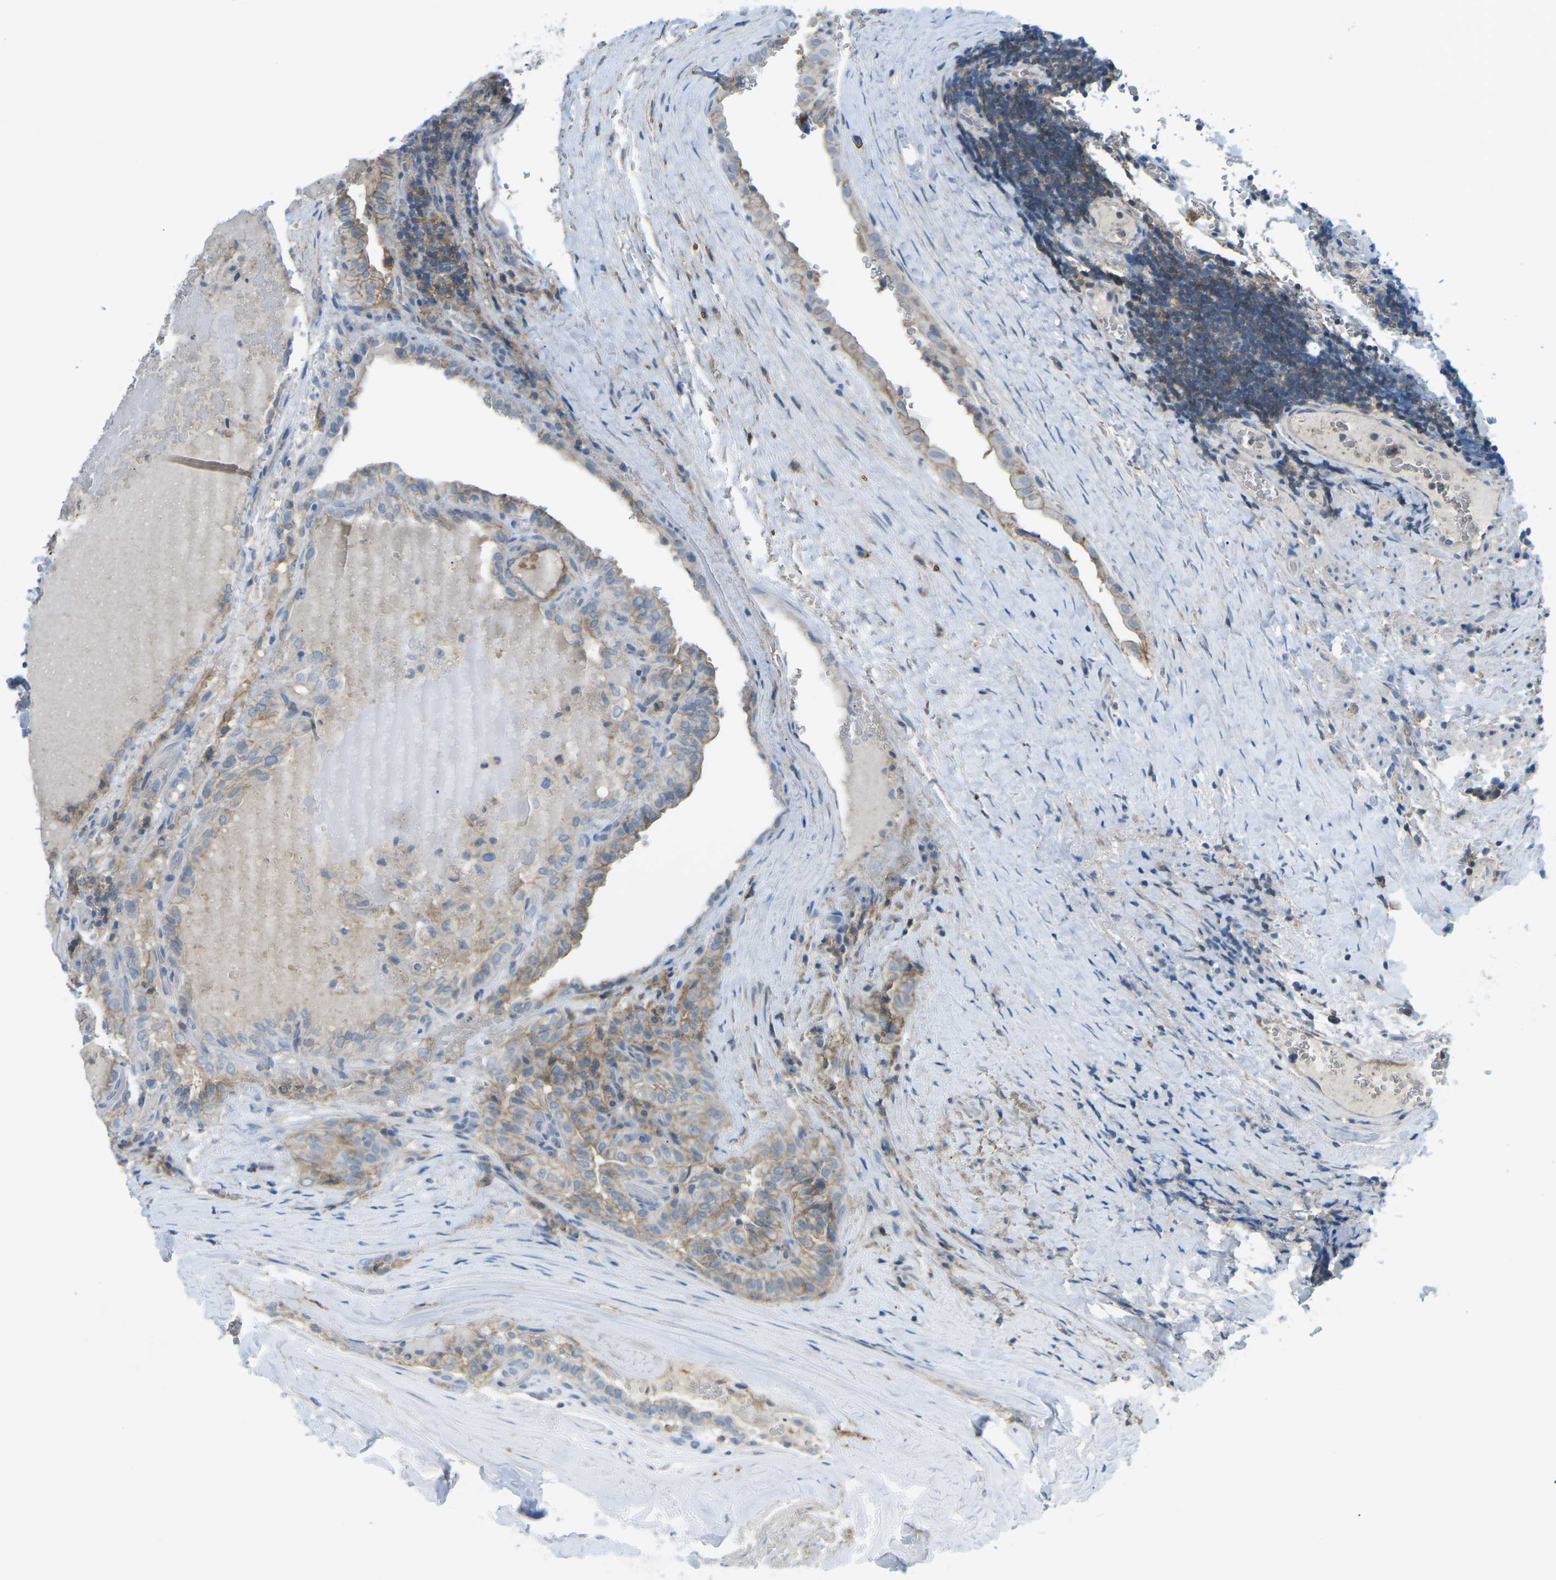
{"staining": {"intensity": "weak", "quantity": "25%-75%", "location": "cytoplasmic/membranous"}, "tissue": "thyroid cancer", "cell_type": "Tumor cells", "image_type": "cancer", "snomed": [{"axis": "morphology", "description": "Papillary adenocarcinoma, NOS"}, {"axis": "topography", "description": "Thyroid gland"}], "caption": "Human papillary adenocarcinoma (thyroid) stained with a protein marker shows weak staining in tumor cells.", "gene": "CD47", "patient": {"sex": "male", "age": 77}}